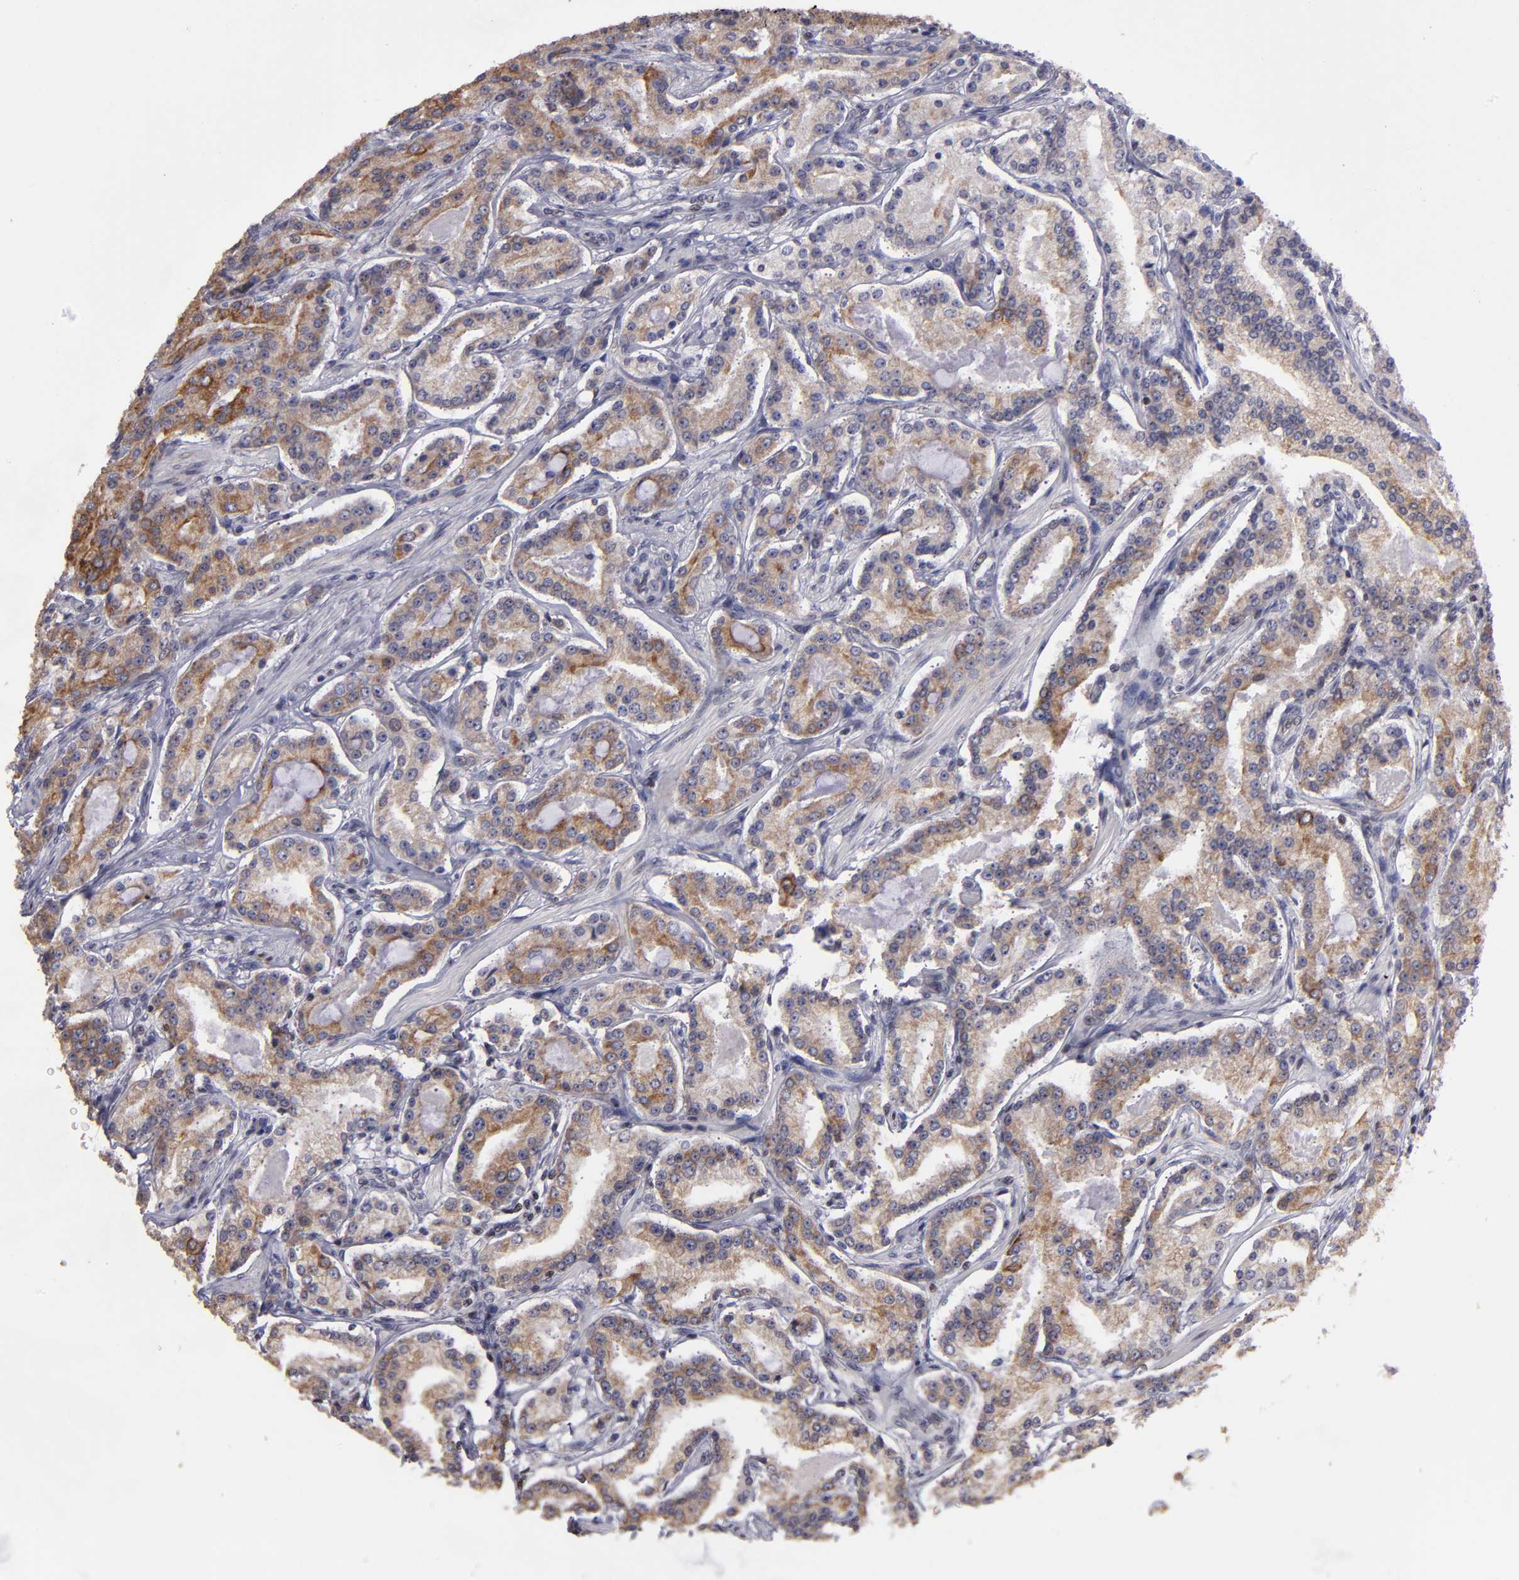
{"staining": {"intensity": "moderate", "quantity": ">75%", "location": "cytoplasmic/membranous"}, "tissue": "prostate cancer", "cell_type": "Tumor cells", "image_type": "cancer", "snomed": [{"axis": "morphology", "description": "Adenocarcinoma, Medium grade"}, {"axis": "topography", "description": "Prostate"}], "caption": "There is medium levels of moderate cytoplasmic/membranous expression in tumor cells of prostate medium-grade adenocarcinoma, as demonstrated by immunohistochemical staining (brown color).", "gene": "DDX24", "patient": {"sex": "male", "age": 72}}